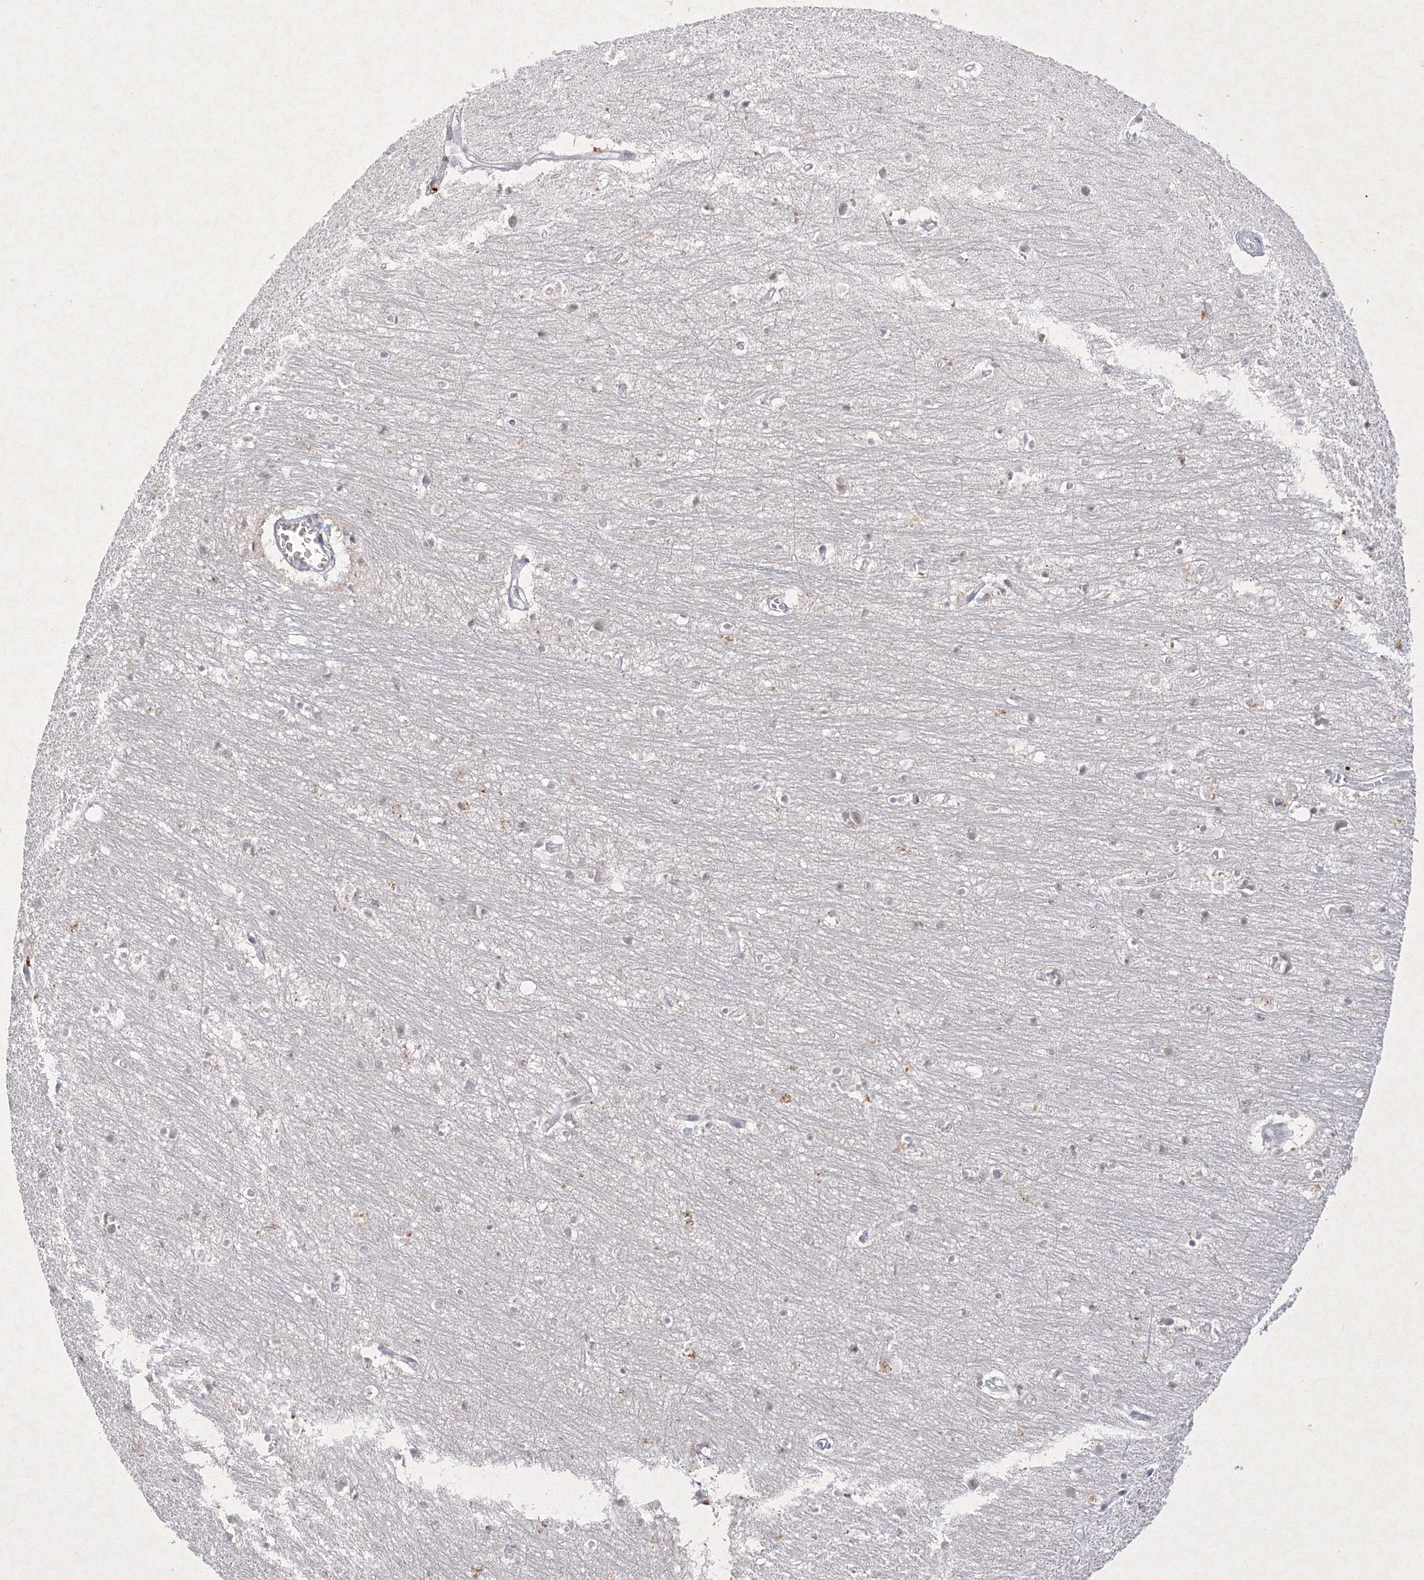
{"staining": {"intensity": "weak", "quantity": "<25%", "location": "cytoplasmic/membranous"}, "tissue": "hippocampus", "cell_type": "Glial cells", "image_type": "normal", "snomed": [{"axis": "morphology", "description": "Normal tissue, NOS"}, {"axis": "topography", "description": "Hippocampus"}], "caption": "Human hippocampus stained for a protein using IHC exhibits no staining in glial cells.", "gene": "NXPE3", "patient": {"sex": "female", "age": 64}}